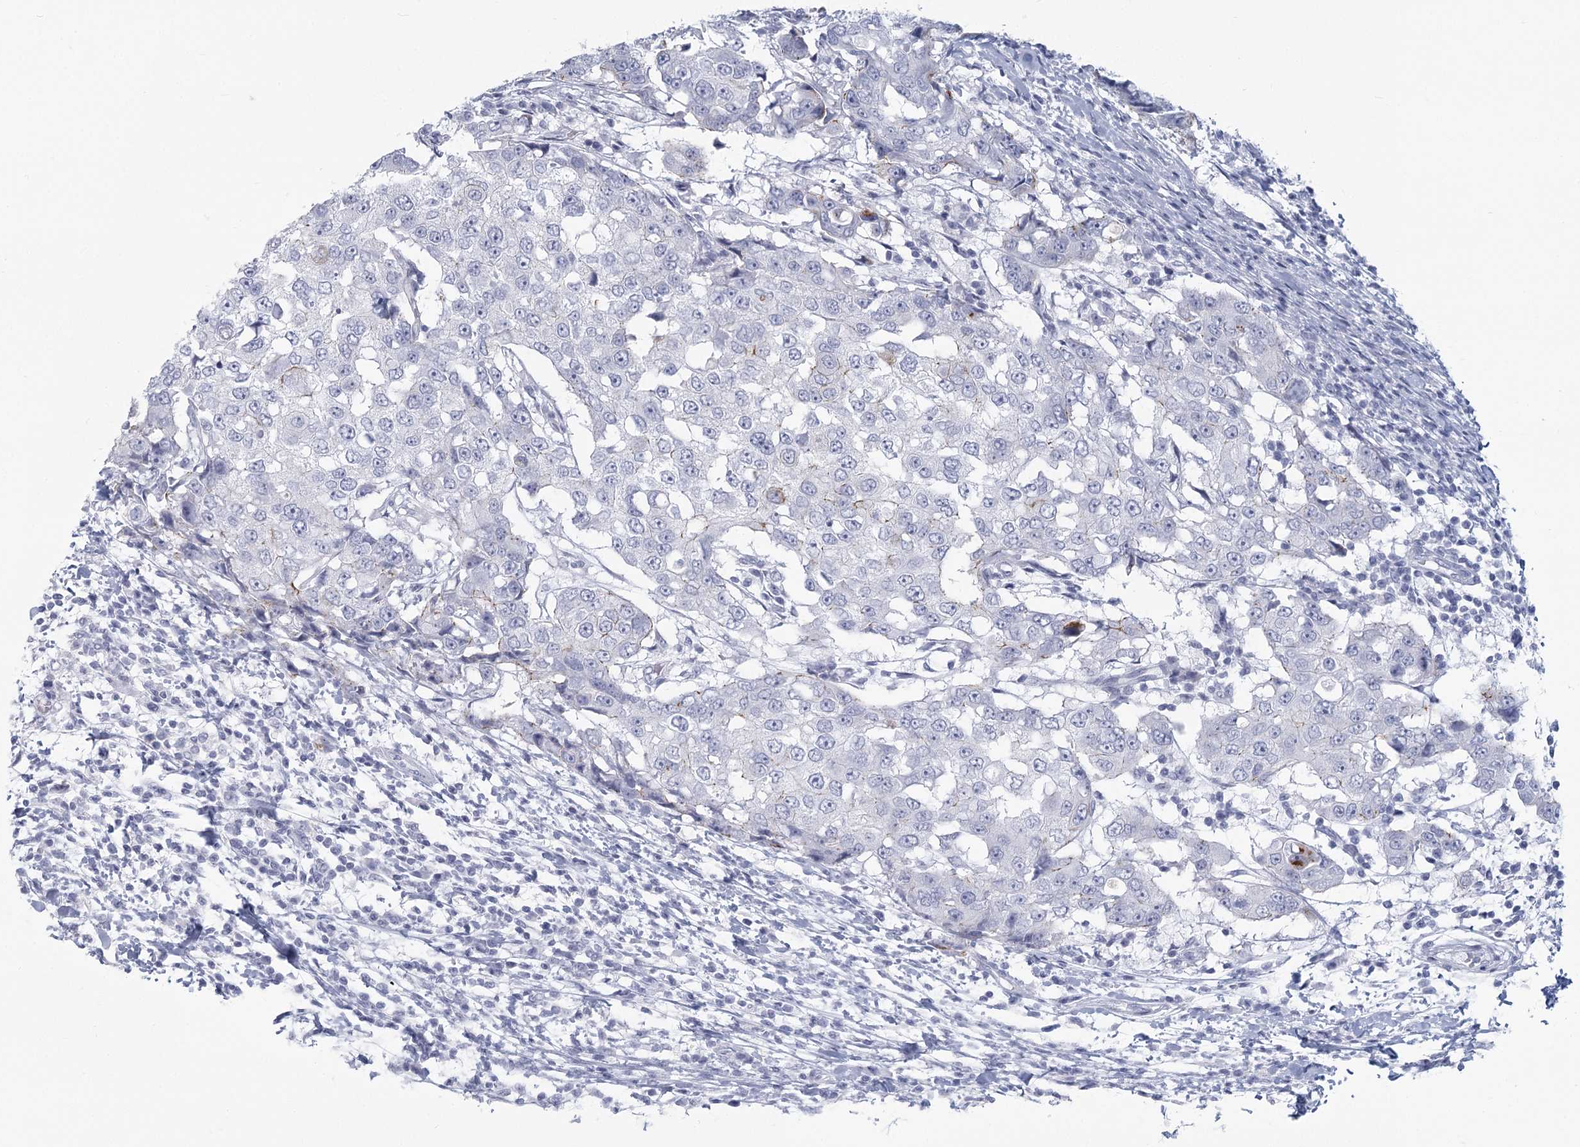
{"staining": {"intensity": "negative", "quantity": "none", "location": "none"}, "tissue": "breast cancer", "cell_type": "Tumor cells", "image_type": "cancer", "snomed": [{"axis": "morphology", "description": "Duct carcinoma"}, {"axis": "topography", "description": "Breast"}], "caption": "DAB (3,3'-diaminobenzidine) immunohistochemical staining of human invasive ductal carcinoma (breast) demonstrates no significant positivity in tumor cells. Nuclei are stained in blue.", "gene": "WNT8B", "patient": {"sex": "female", "age": 27}}